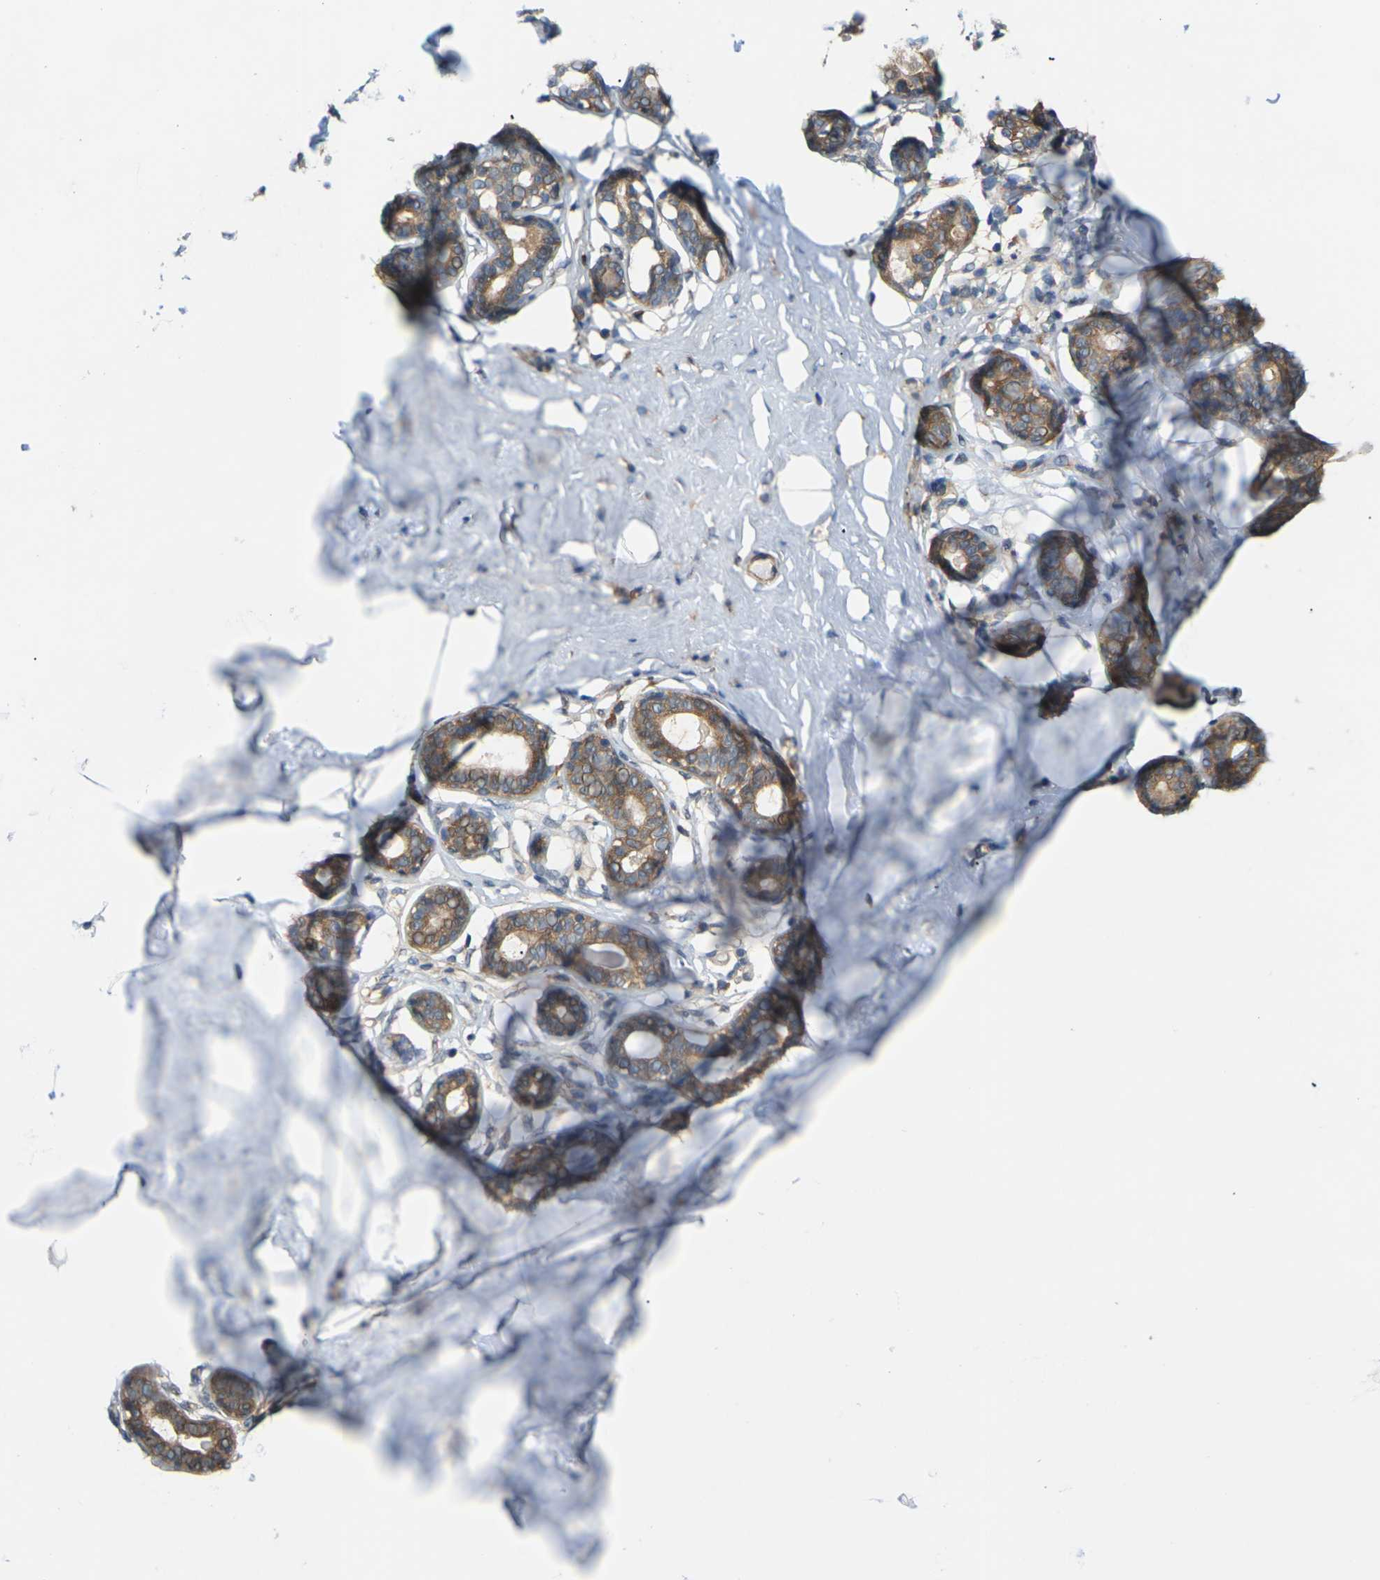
{"staining": {"intensity": "negative", "quantity": "none", "location": "none"}, "tissue": "breast", "cell_type": "Adipocytes", "image_type": "normal", "snomed": [{"axis": "morphology", "description": "Normal tissue, NOS"}, {"axis": "topography", "description": "Breast"}], "caption": "Adipocytes show no significant protein positivity in normal breast.", "gene": "NRAS", "patient": {"sex": "female", "age": 23}}